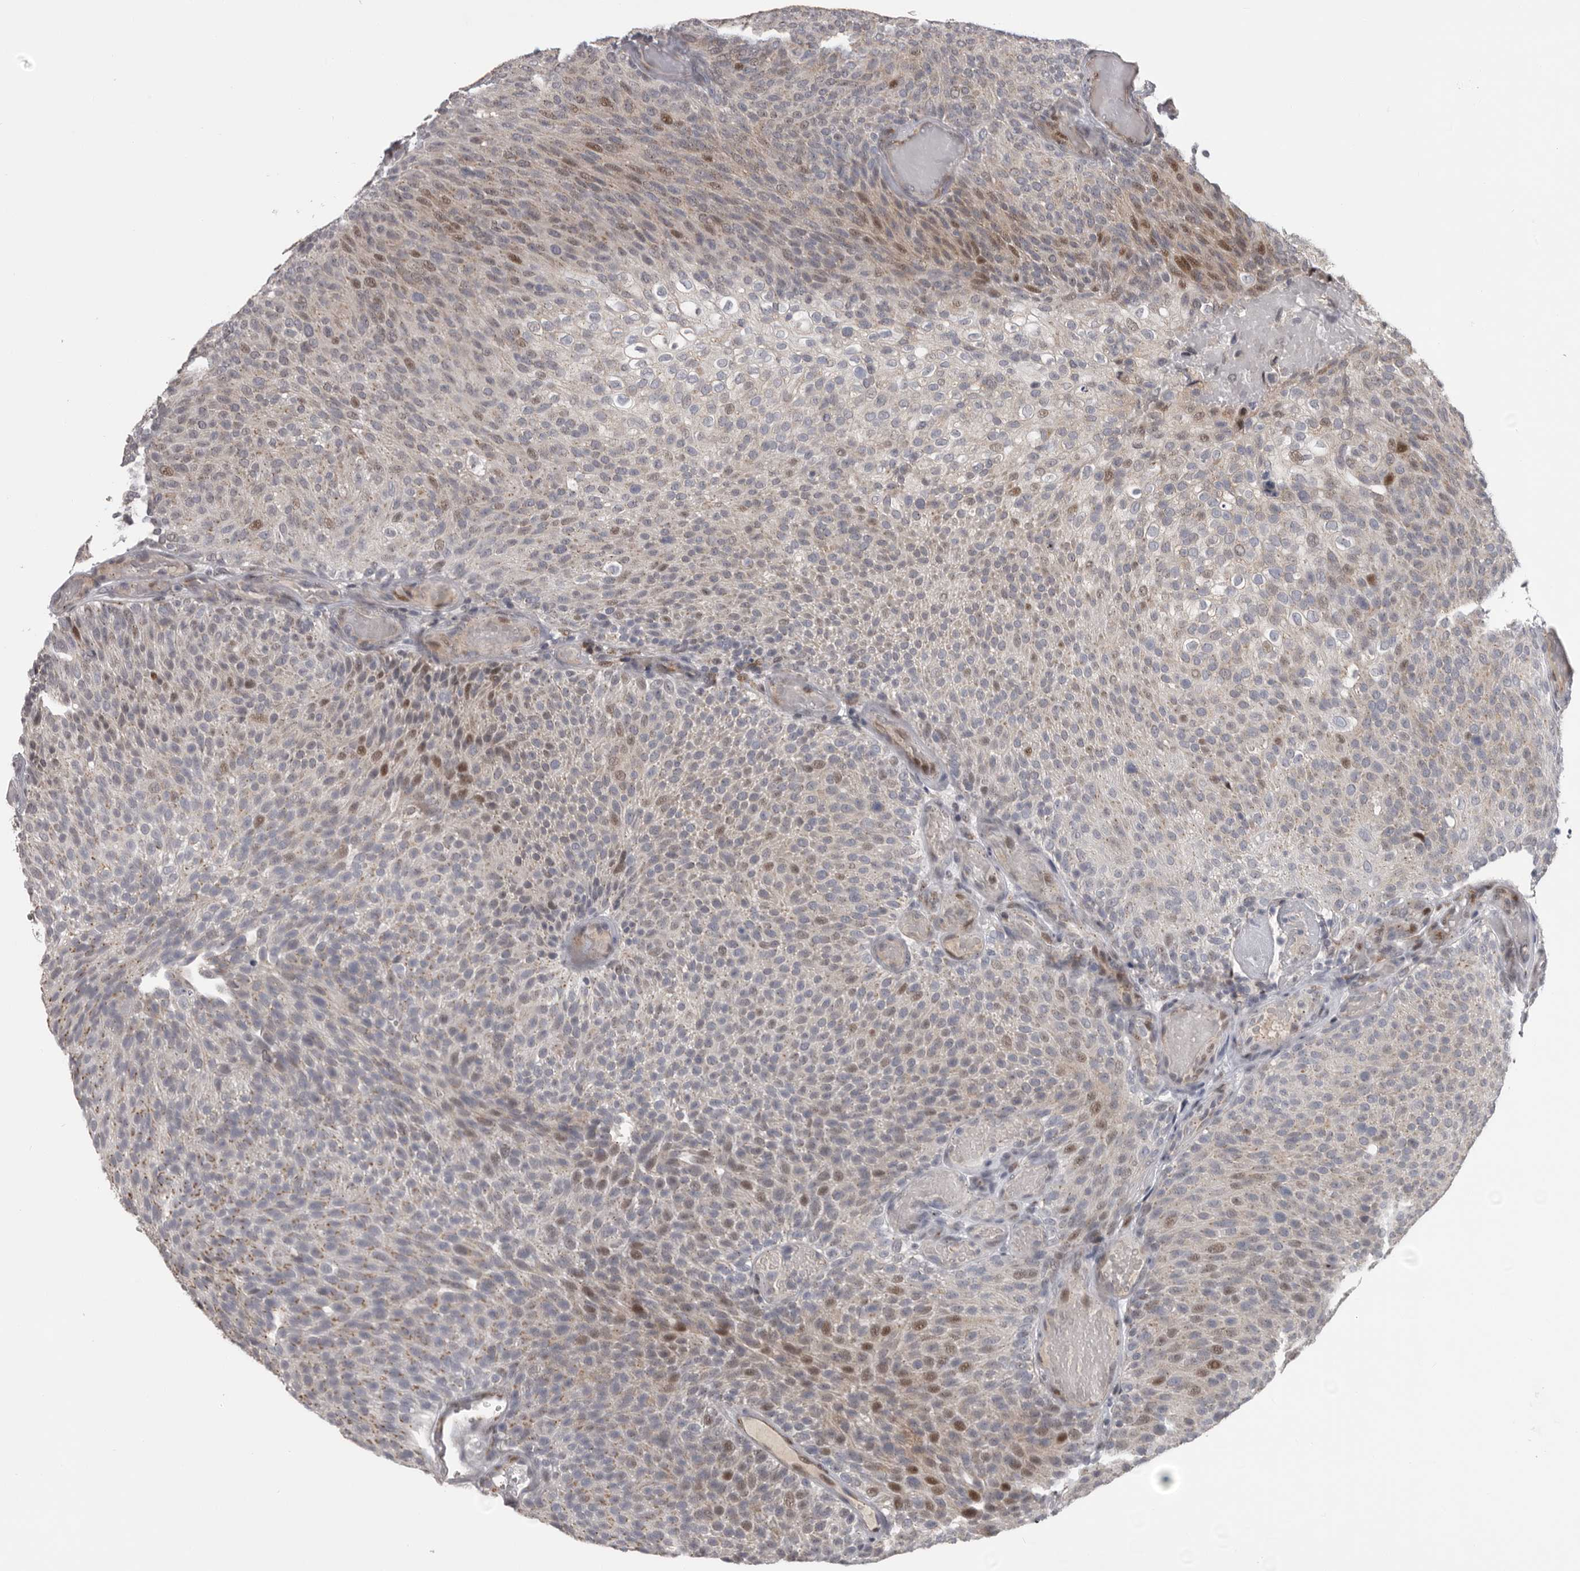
{"staining": {"intensity": "moderate", "quantity": "<25%", "location": "nuclear"}, "tissue": "urothelial cancer", "cell_type": "Tumor cells", "image_type": "cancer", "snomed": [{"axis": "morphology", "description": "Urothelial carcinoma, Low grade"}, {"axis": "topography", "description": "Urinary bladder"}], "caption": "Urothelial carcinoma (low-grade) stained with a brown dye demonstrates moderate nuclear positive positivity in approximately <25% of tumor cells.", "gene": "PCMTD1", "patient": {"sex": "male", "age": 78}}